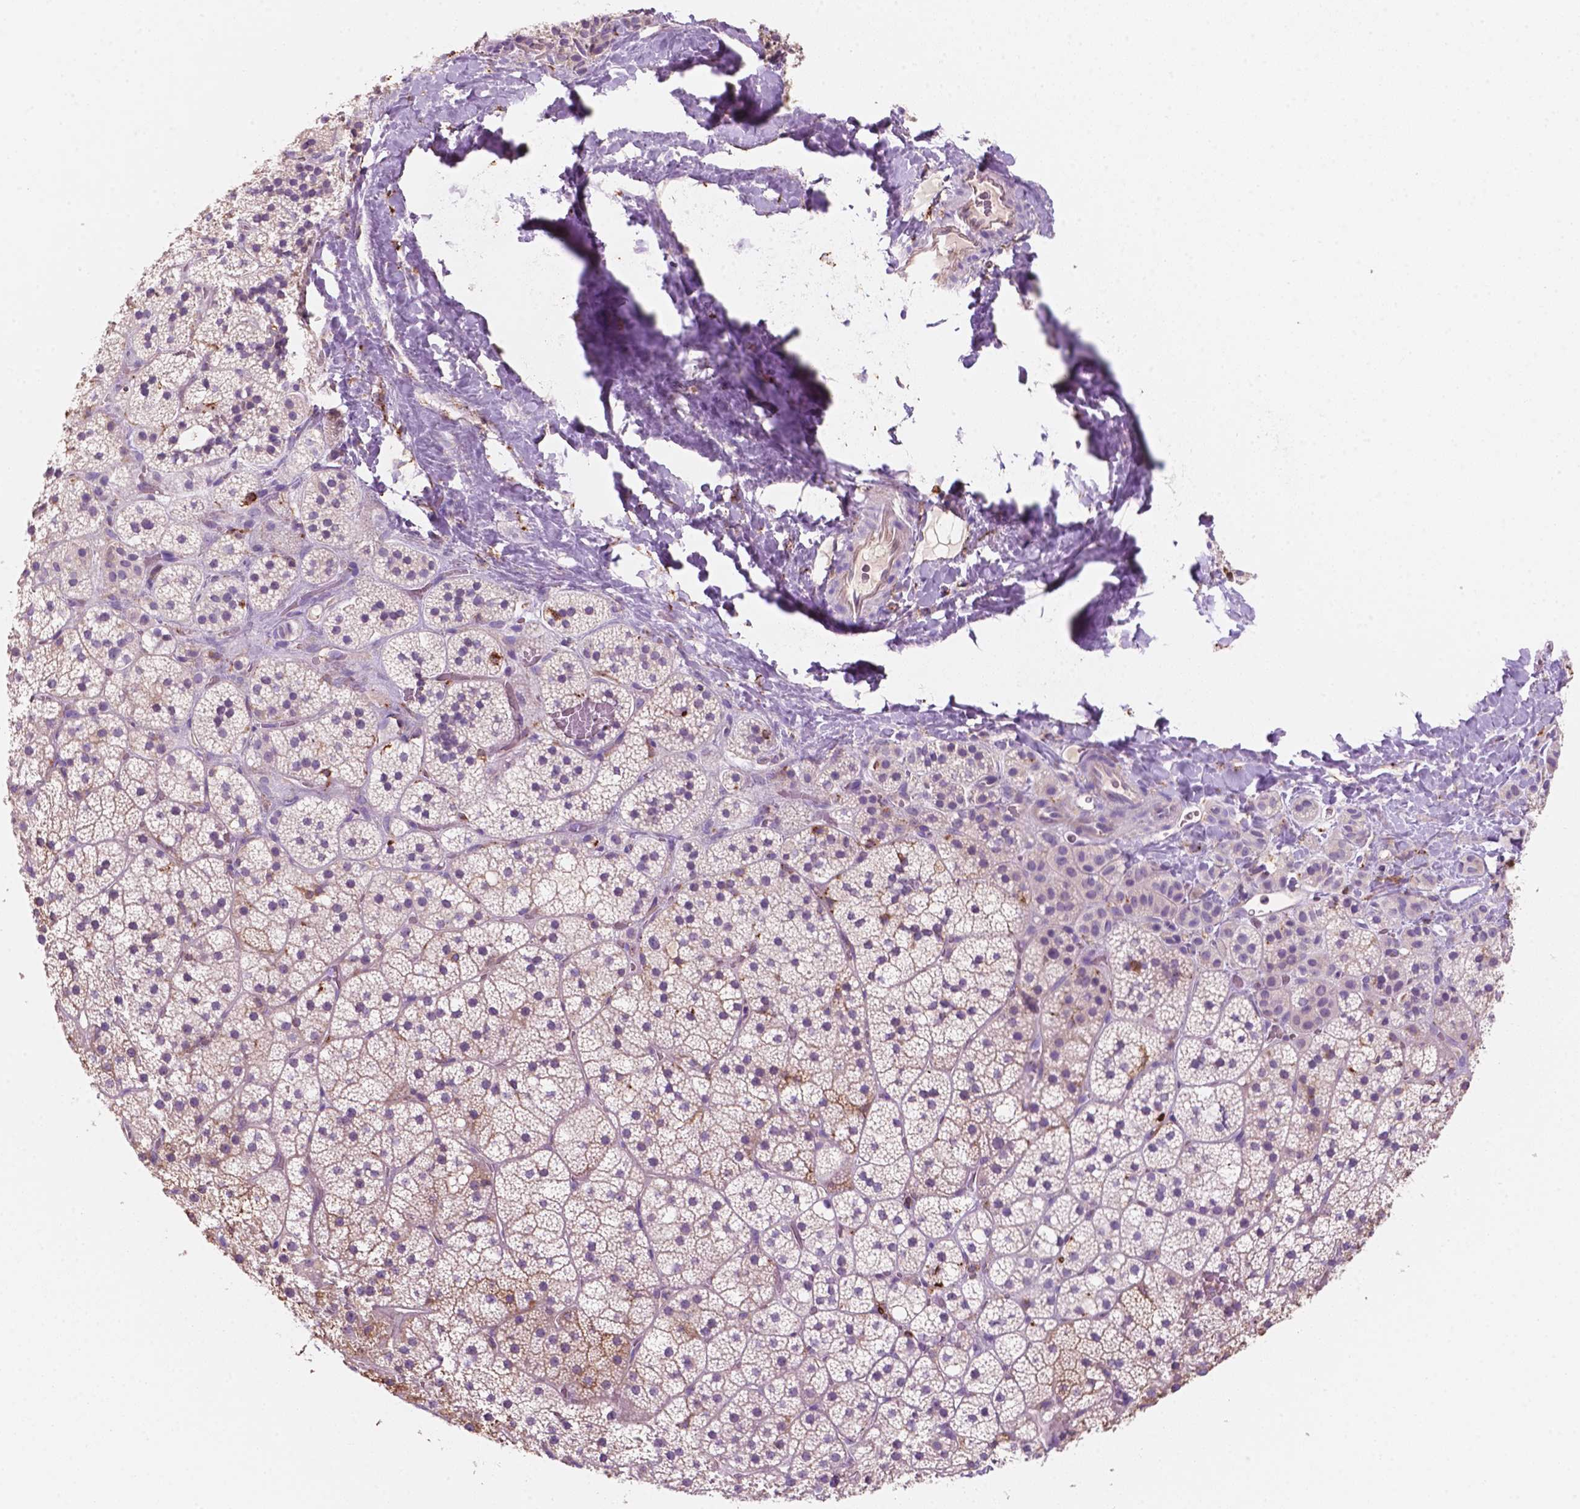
{"staining": {"intensity": "moderate", "quantity": "<25%", "location": "cytoplasmic/membranous"}, "tissue": "adrenal gland", "cell_type": "Glandular cells", "image_type": "normal", "snomed": [{"axis": "morphology", "description": "Normal tissue, NOS"}, {"axis": "topography", "description": "Adrenal gland"}], "caption": "Adrenal gland stained with DAB immunohistochemistry (IHC) reveals low levels of moderate cytoplasmic/membranous expression in approximately <25% of glandular cells.", "gene": "MKRN2OS", "patient": {"sex": "male", "age": 53}}